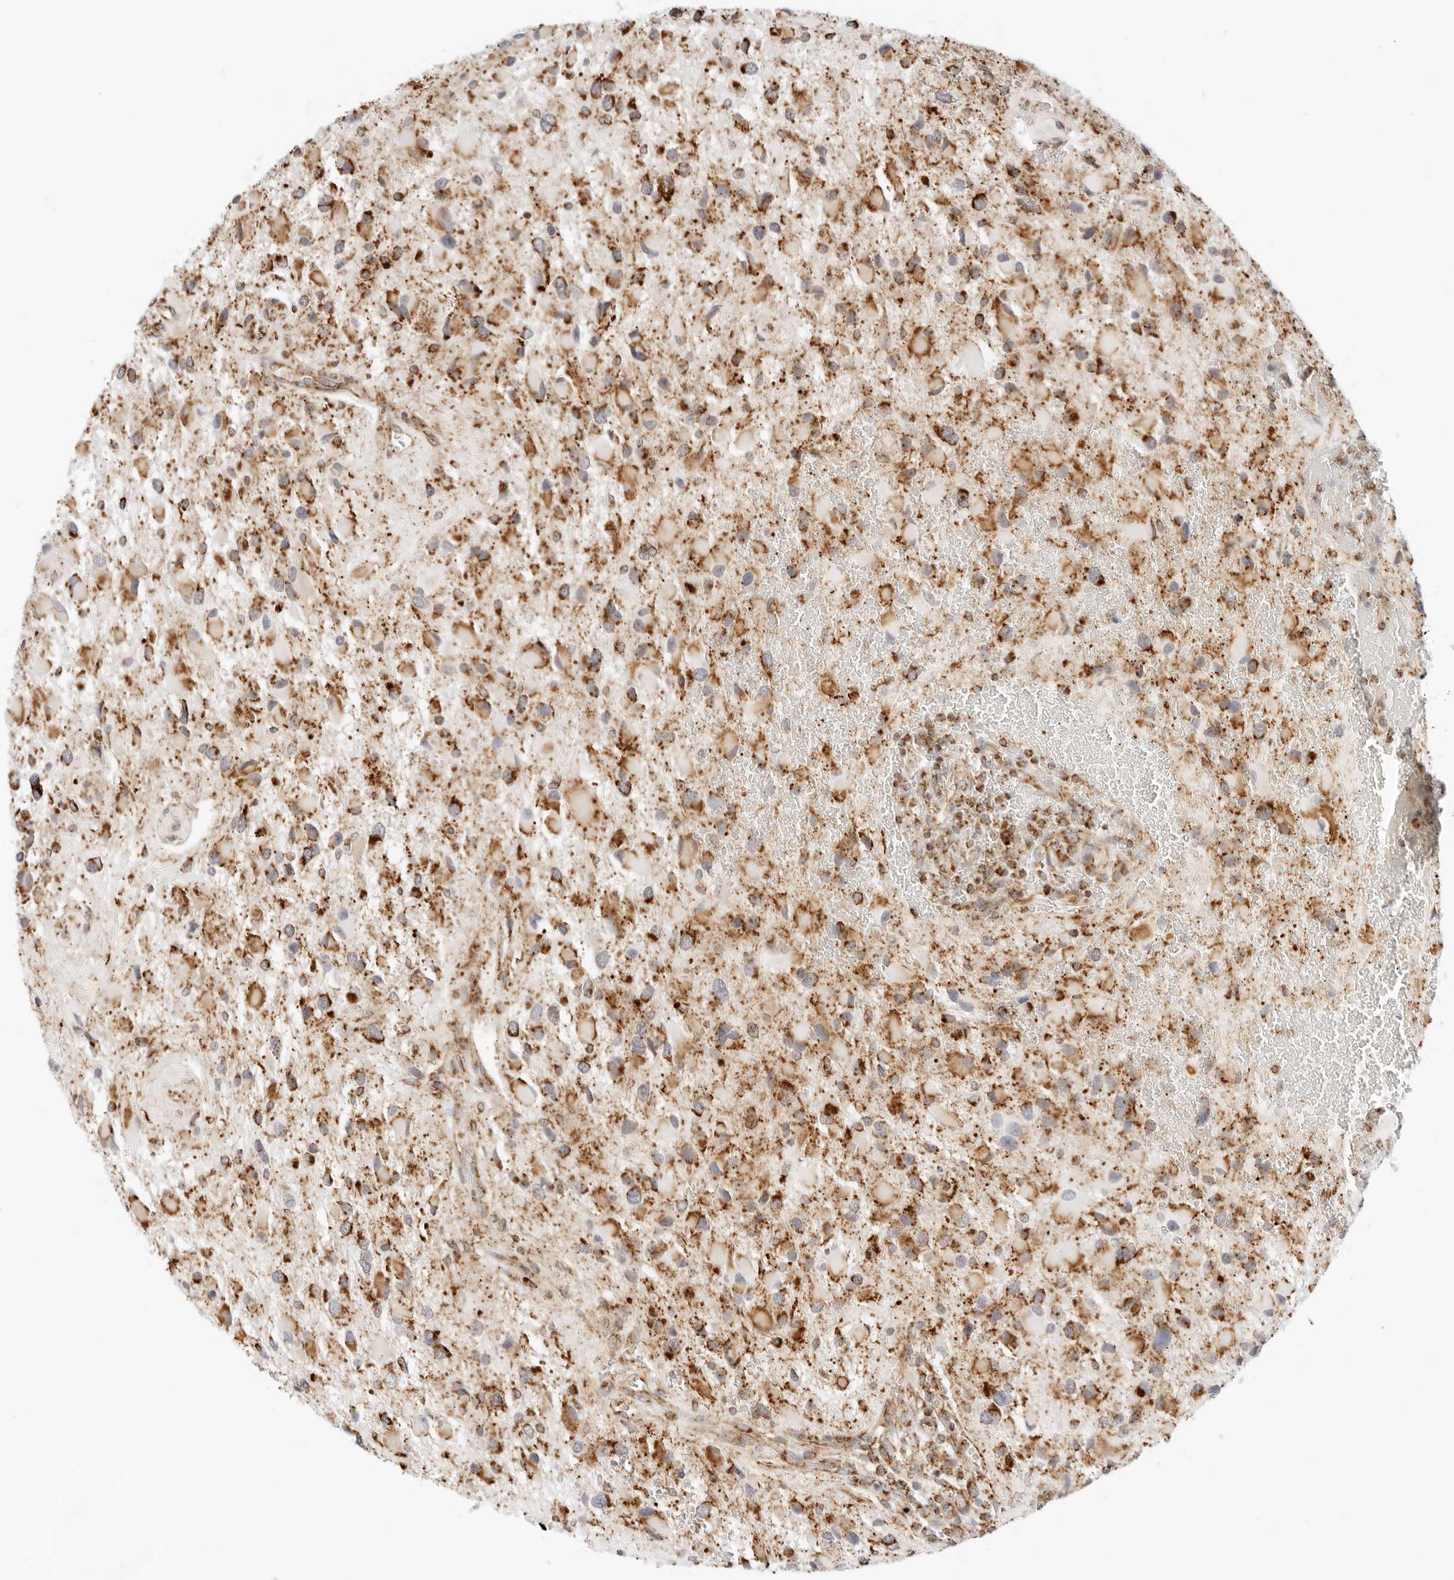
{"staining": {"intensity": "strong", "quantity": ">75%", "location": "cytoplasmic/membranous"}, "tissue": "glioma", "cell_type": "Tumor cells", "image_type": "cancer", "snomed": [{"axis": "morphology", "description": "Glioma, malignant, High grade"}, {"axis": "topography", "description": "Brain"}], "caption": "Immunohistochemical staining of human malignant high-grade glioma shows strong cytoplasmic/membranous protein positivity in about >75% of tumor cells.", "gene": "RC3H1", "patient": {"sex": "male", "age": 53}}